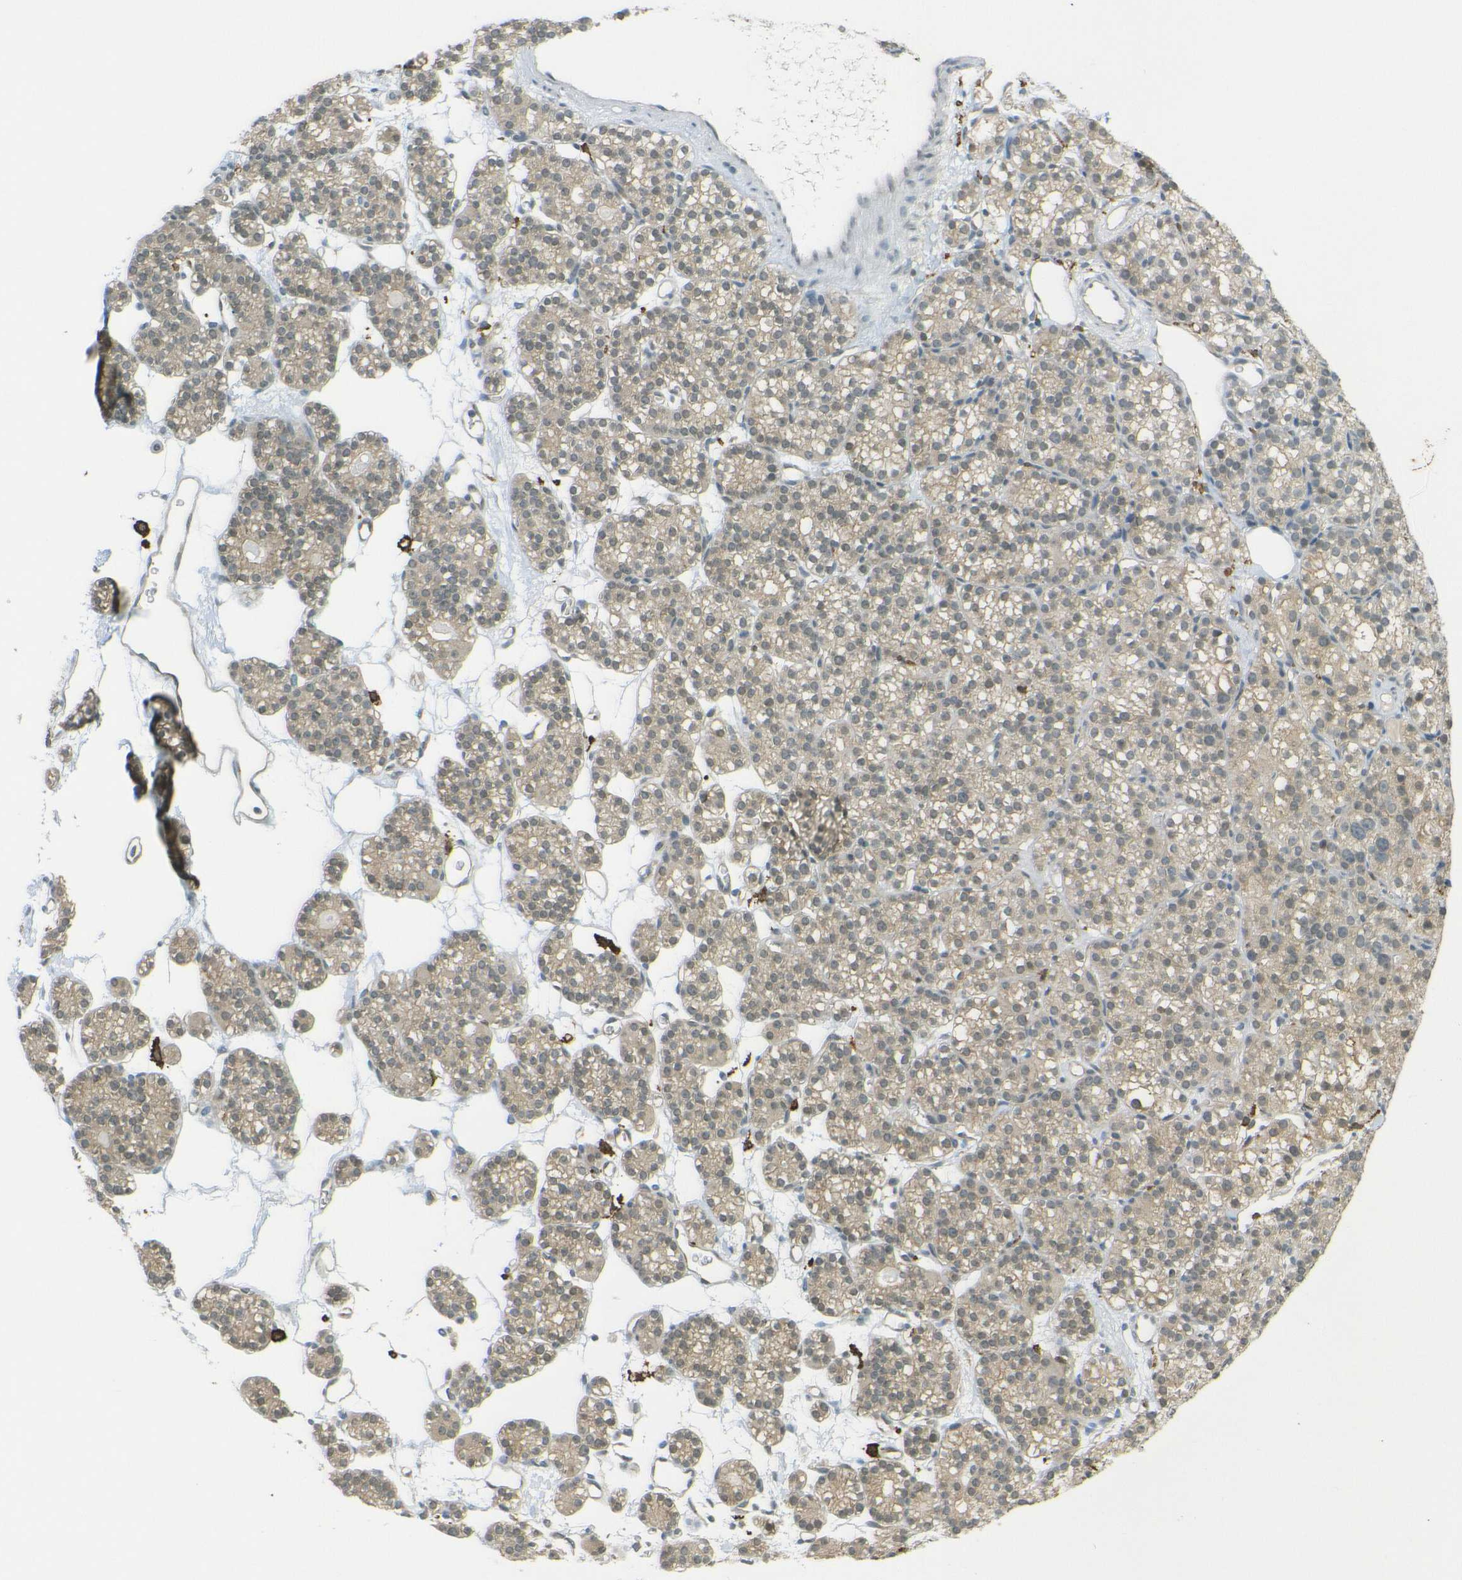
{"staining": {"intensity": "weak", "quantity": "25%-75%", "location": "cytoplasmic/membranous"}, "tissue": "parathyroid gland", "cell_type": "Glandular cells", "image_type": "normal", "snomed": [{"axis": "morphology", "description": "Normal tissue, NOS"}, {"axis": "topography", "description": "Parathyroid gland"}], "caption": "A photomicrograph of parathyroid gland stained for a protein demonstrates weak cytoplasmic/membranous brown staining in glandular cells. (DAB IHC with brightfield microscopy, high magnification).", "gene": "DAB2", "patient": {"sex": "female", "age": 64}}